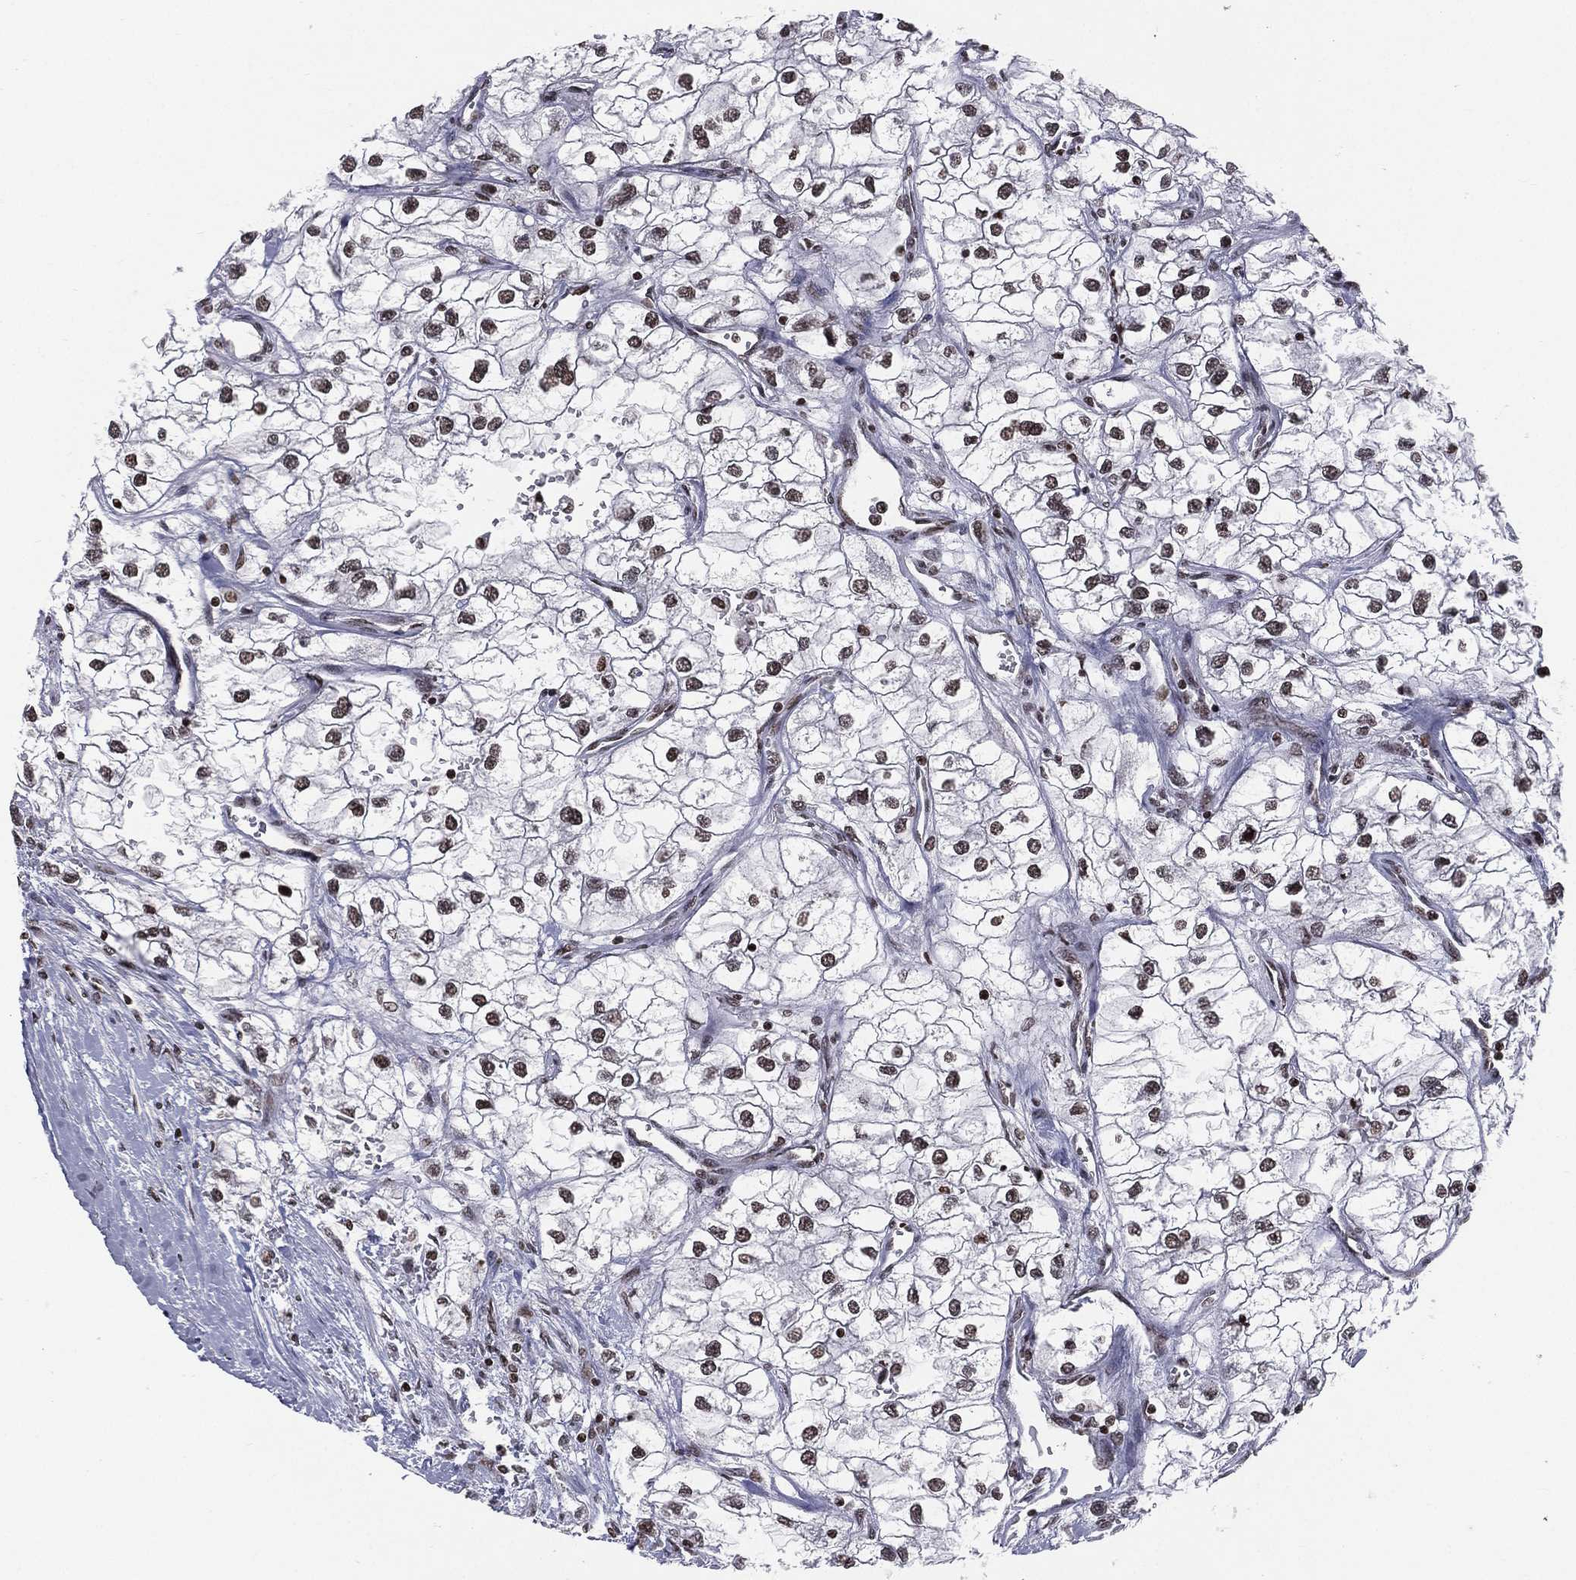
{"staining": {"intensity": "moderate", "quantity": ">75%", "location": "nuclear"}, "tissue": "renal cancer", "cell_type": "Tumor cells", "image_type": "cancer", "snomed": [{"axis": "morphology", "description": "Adenocarcinoma, NOS"}, {"axis": "topography", "description": "Kidney"}], "caption": "Approximately >75% of tumor cells in human renal cancer (adenocarcinoma) exhibit moderate nuclear protein staining as visualized by brown immunohistochemical staining.", "gene": "RFX7", "patient": {"sex": "male", "age": 59}}